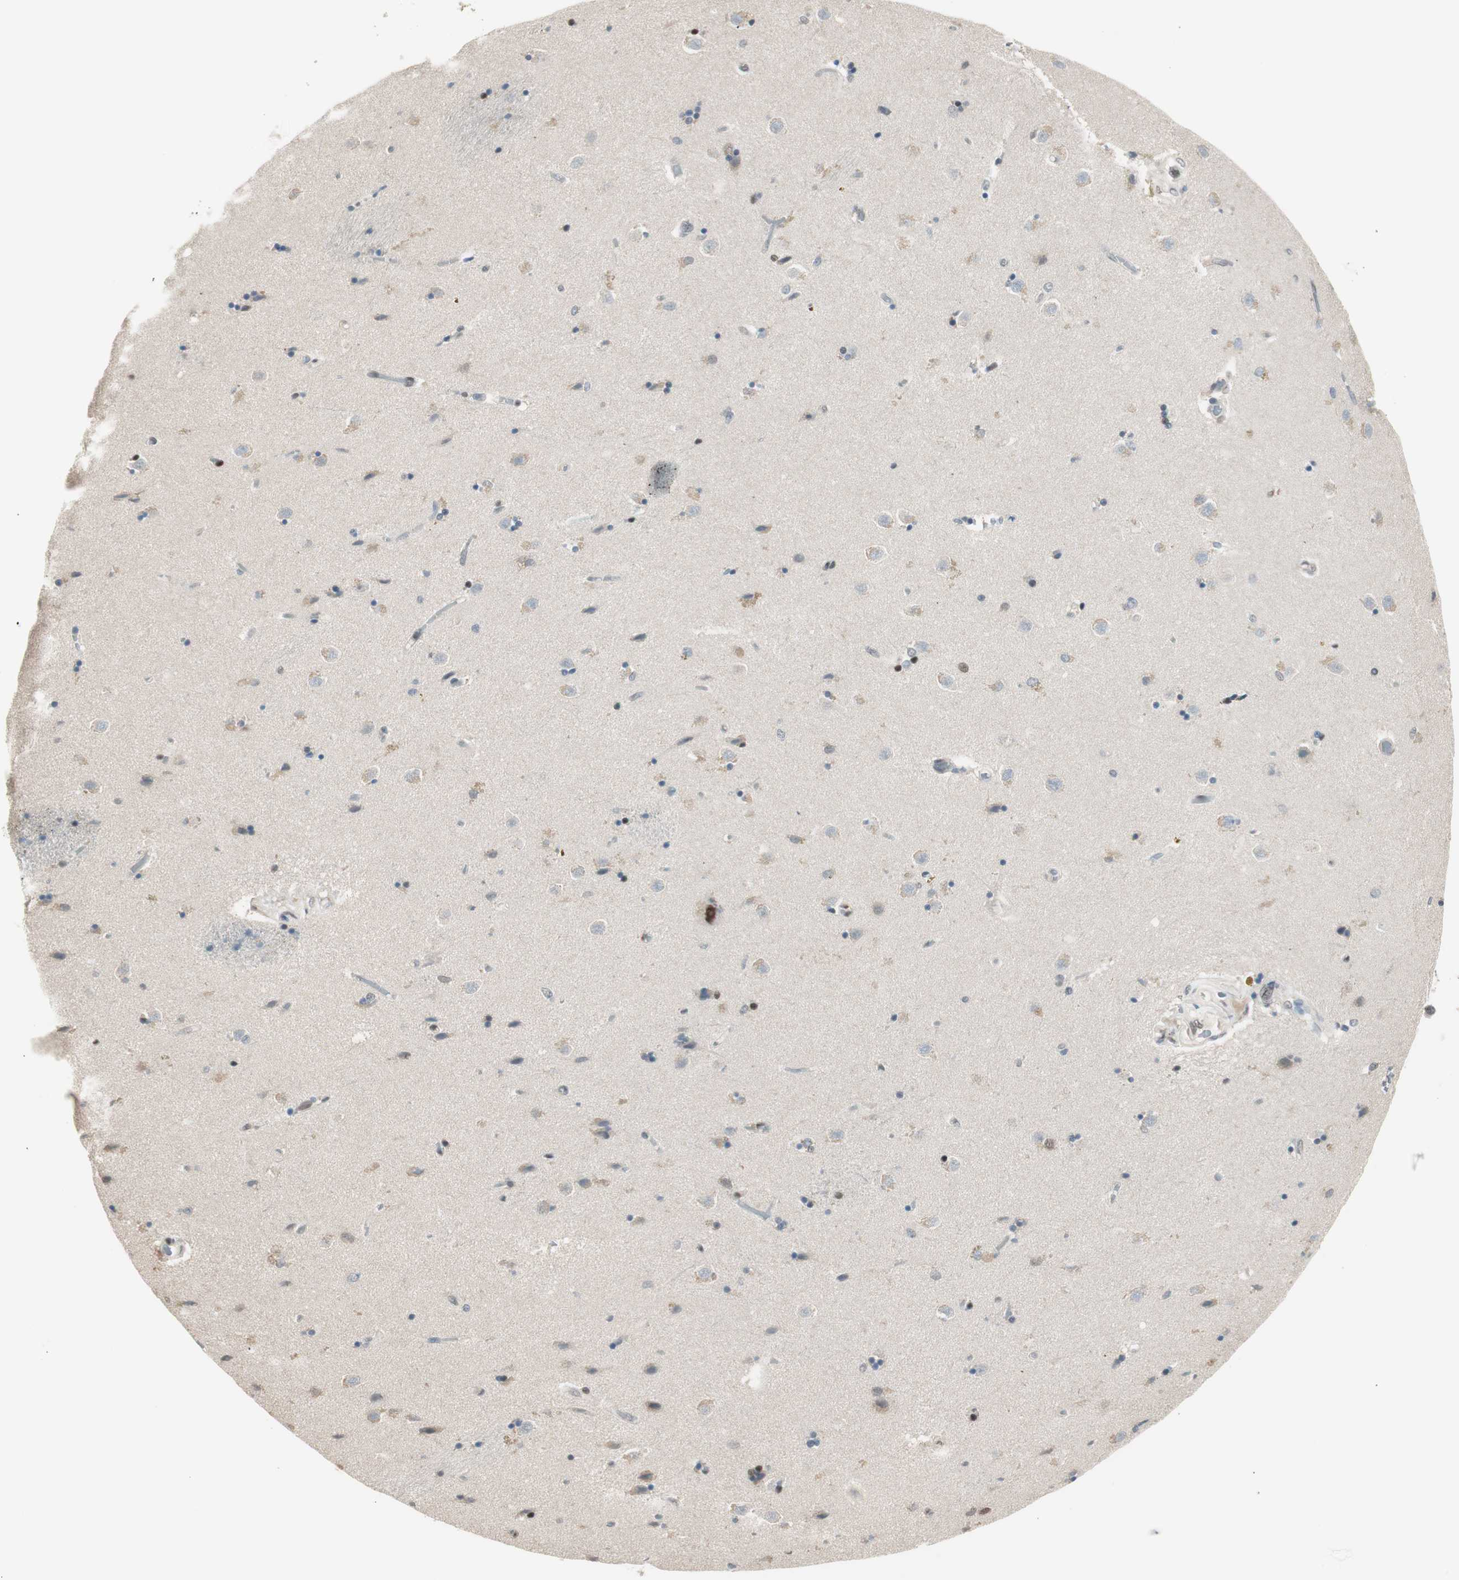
{"staining": {"intensity": "strong", "quantity": ">75%", "location": "nuclear"}, "tissue": "caudate", "cell_type": "Glial cells", "image_type": "normal", "snomed": [{"axis": "morphology", "description": "Normal tissue, NOS"}, {"axis": "topography", "description": "Lateral ventricle wall"}], "caption": "Strong nuclear positivity for a protein is identified in about >75% of glial cells of benign caudate using immunohistochemistry (IHC).", "gene": "LONP2", "patient": {"sex": "female", "age": 54}}